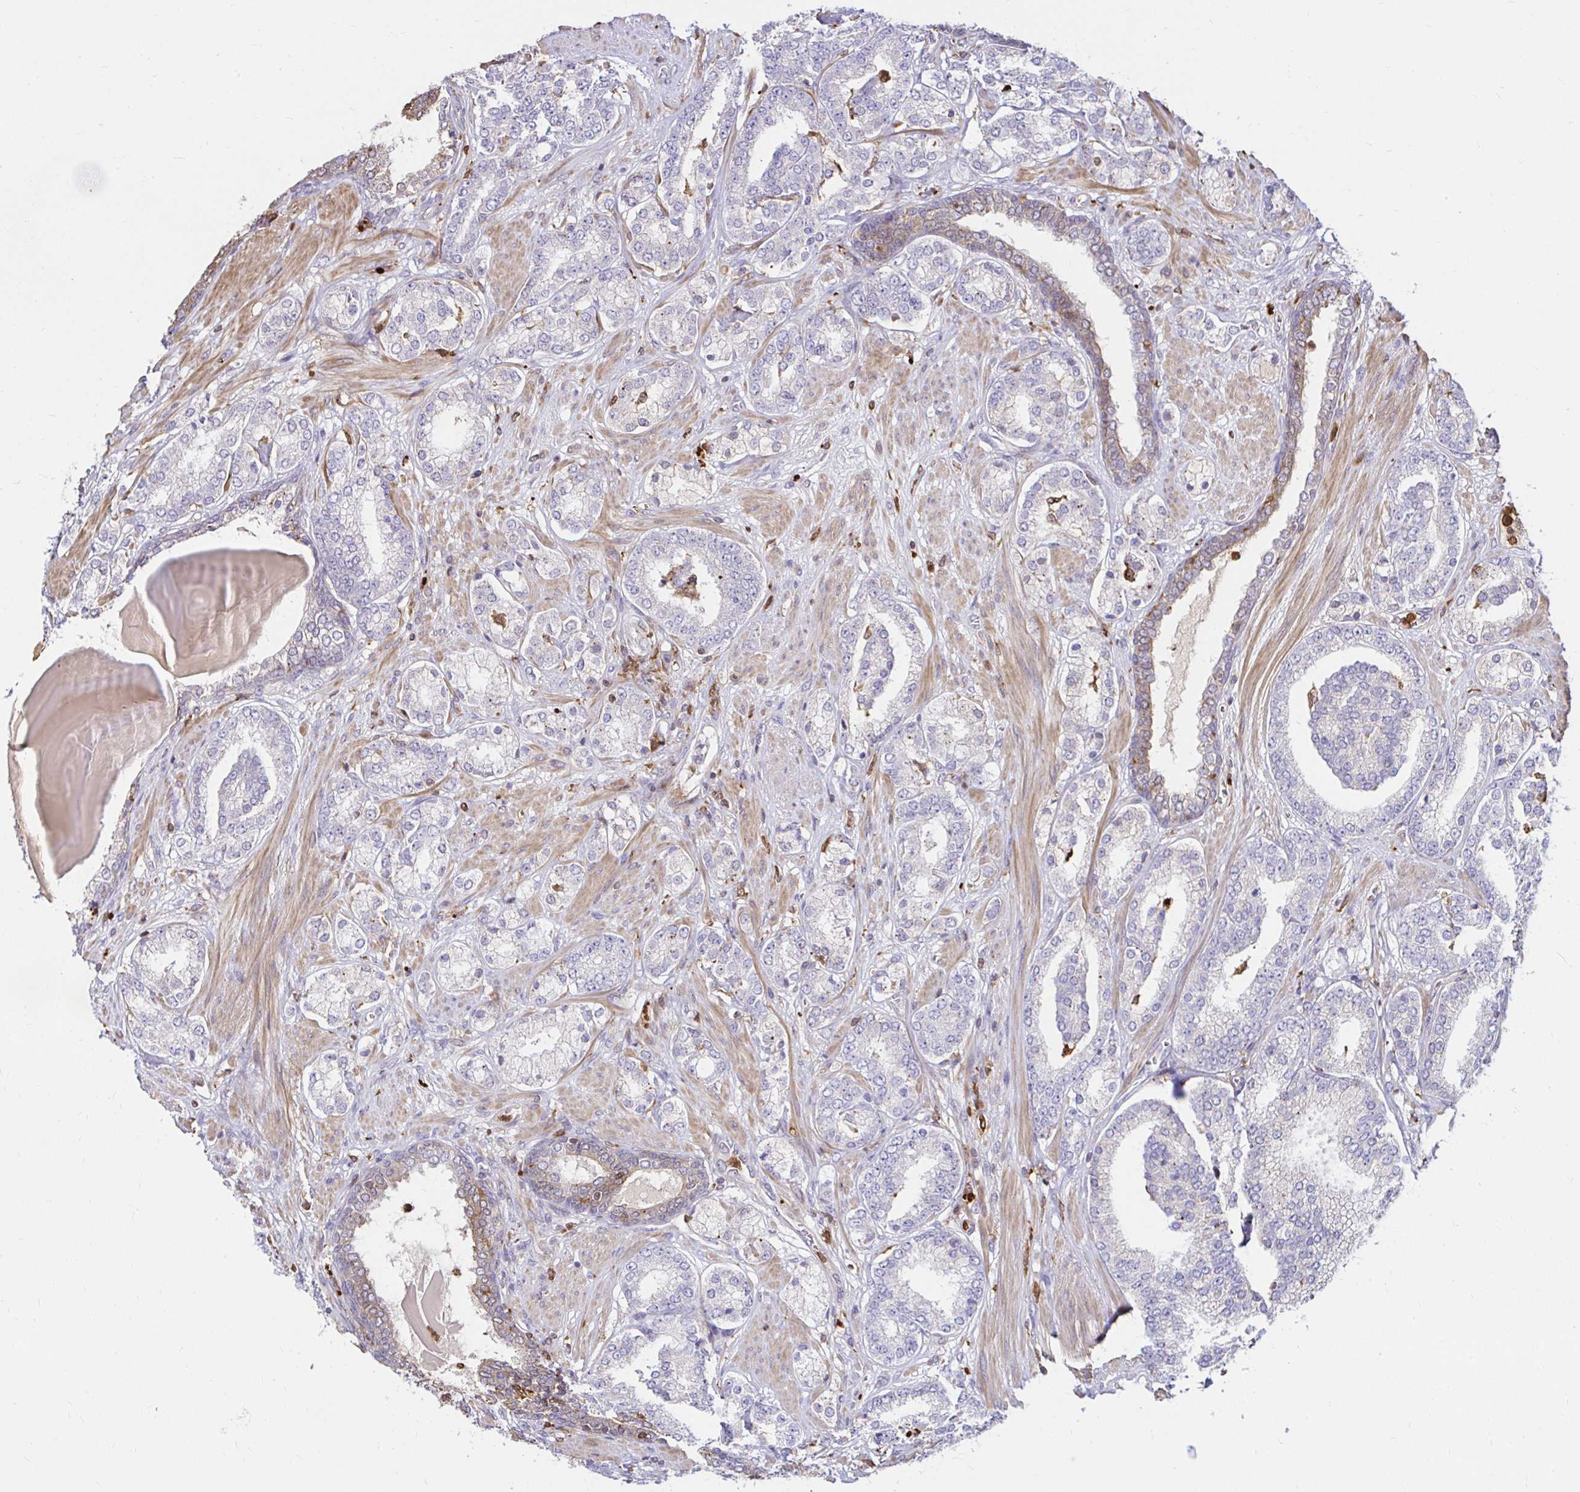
{"staining": {"intensity": "negative", "quantity": "none", "location": "none"}, "tissue": "prostate cancer", "cell_type": "Tumor cells", "image_type": "cancer", "snomed": [{"axis": "morphology", "description": "Adenocarcinoma, High grade"}, {"axis": "topography", "description": "Prostate"}], "caption": "Immunohistochemistry image of prostate high-grade adenocarcinoma stained for a protein (brown), which reveals no staining in tumor cells.", "gene": "PYCARD", "patient": {"sex": "male", "age": 62}}